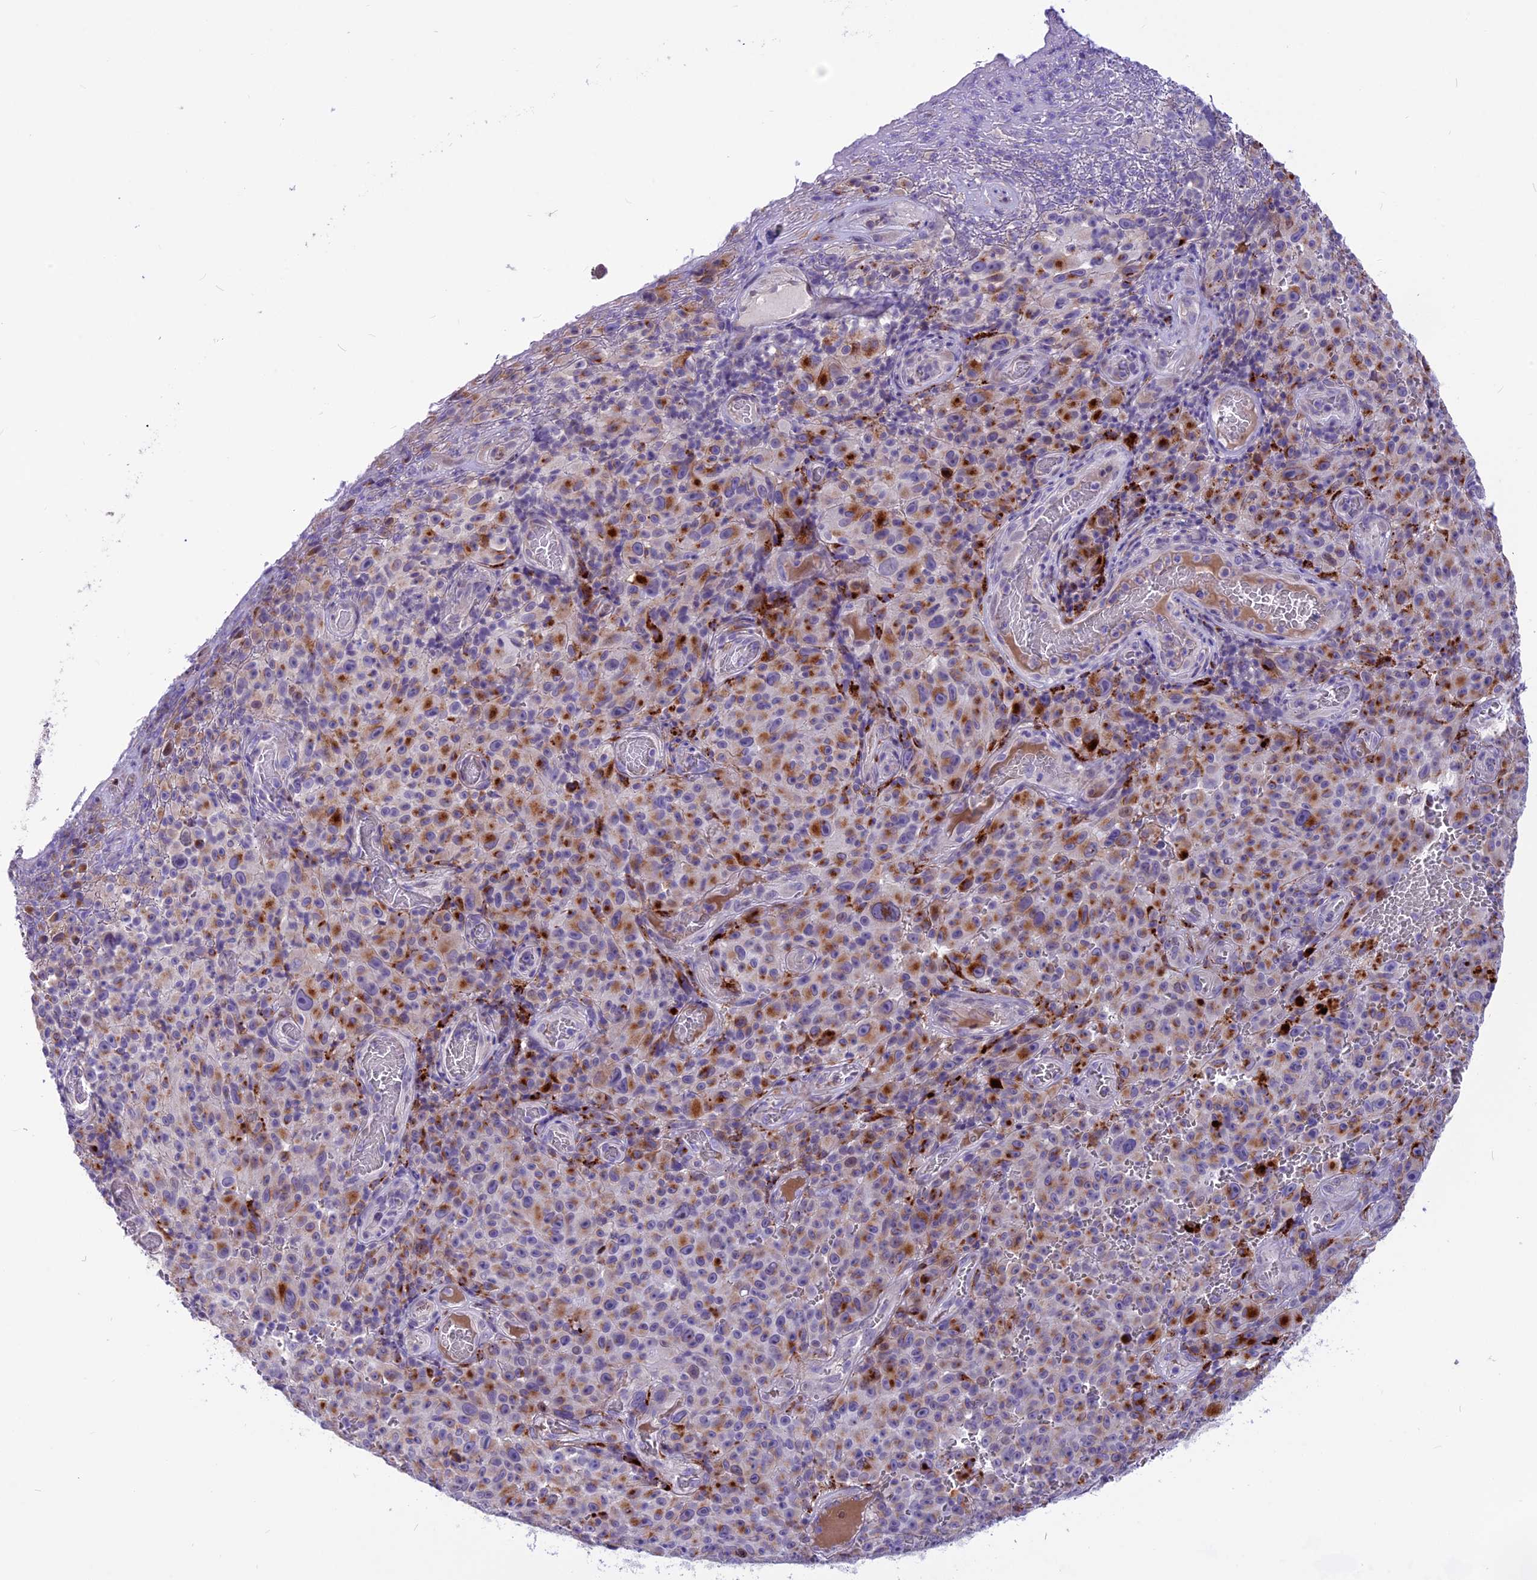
{"staining": {"intensity": "moderate", "quantity": ">75%", "location": "cytoplasmic/membranous"}, "tissue": "melanoma", "cell_type": "Tumor cells", "image_type": "cancer", "snomed": [{"axis": "morphology", "description": "Malignant melanoma, NOS"}, {"axis": "topography", "description": "Skin"}], "caption": "This is an image of IHC staining of melanoma, which shows moderate staining in the cytoplasmic/membranous of tumor cells.", "gene": "THRSP", "patient": {"sex": "female", "age": 82}}